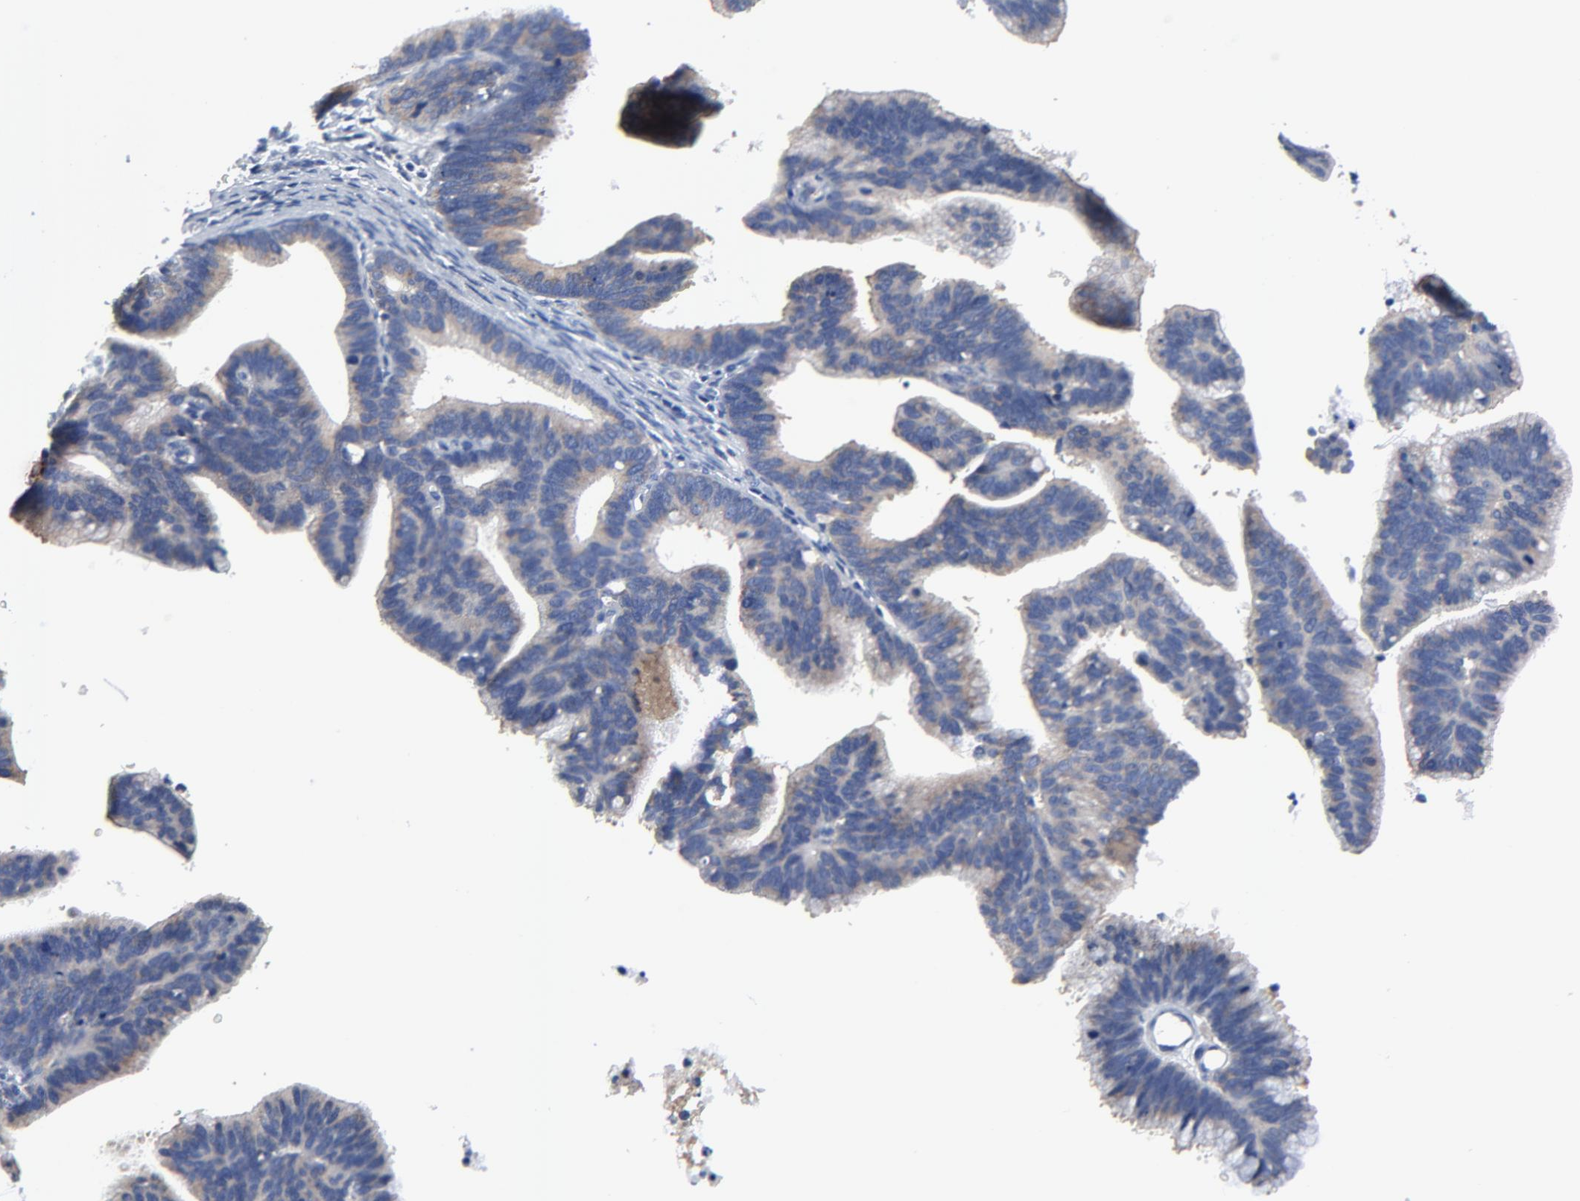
{"staining": {"intensity": "weak", "quantity": "<25%", "location": "cytoplasmic/membranous"}, "tissue": "cervical cancer", "cell_type": "Tumor cells", "image_type": "cancer", "snomed": [{"axis": "morphology", "description": "Adenocarcinoma, NOS"}, {"axis": "topography", "description": "Cervix"}], "caption": "High magnification brightfield microscopy of cervical cancer stained with DAB (brown) and counterstained with hematoxylin (blue): tumor cells show no significant expression. The staining is performed using DAB brown chromogen with nuclei counter-stained in using hematoxylin.", "gene": "VAV2", "patient": {"sex": "female", "age": 47}}